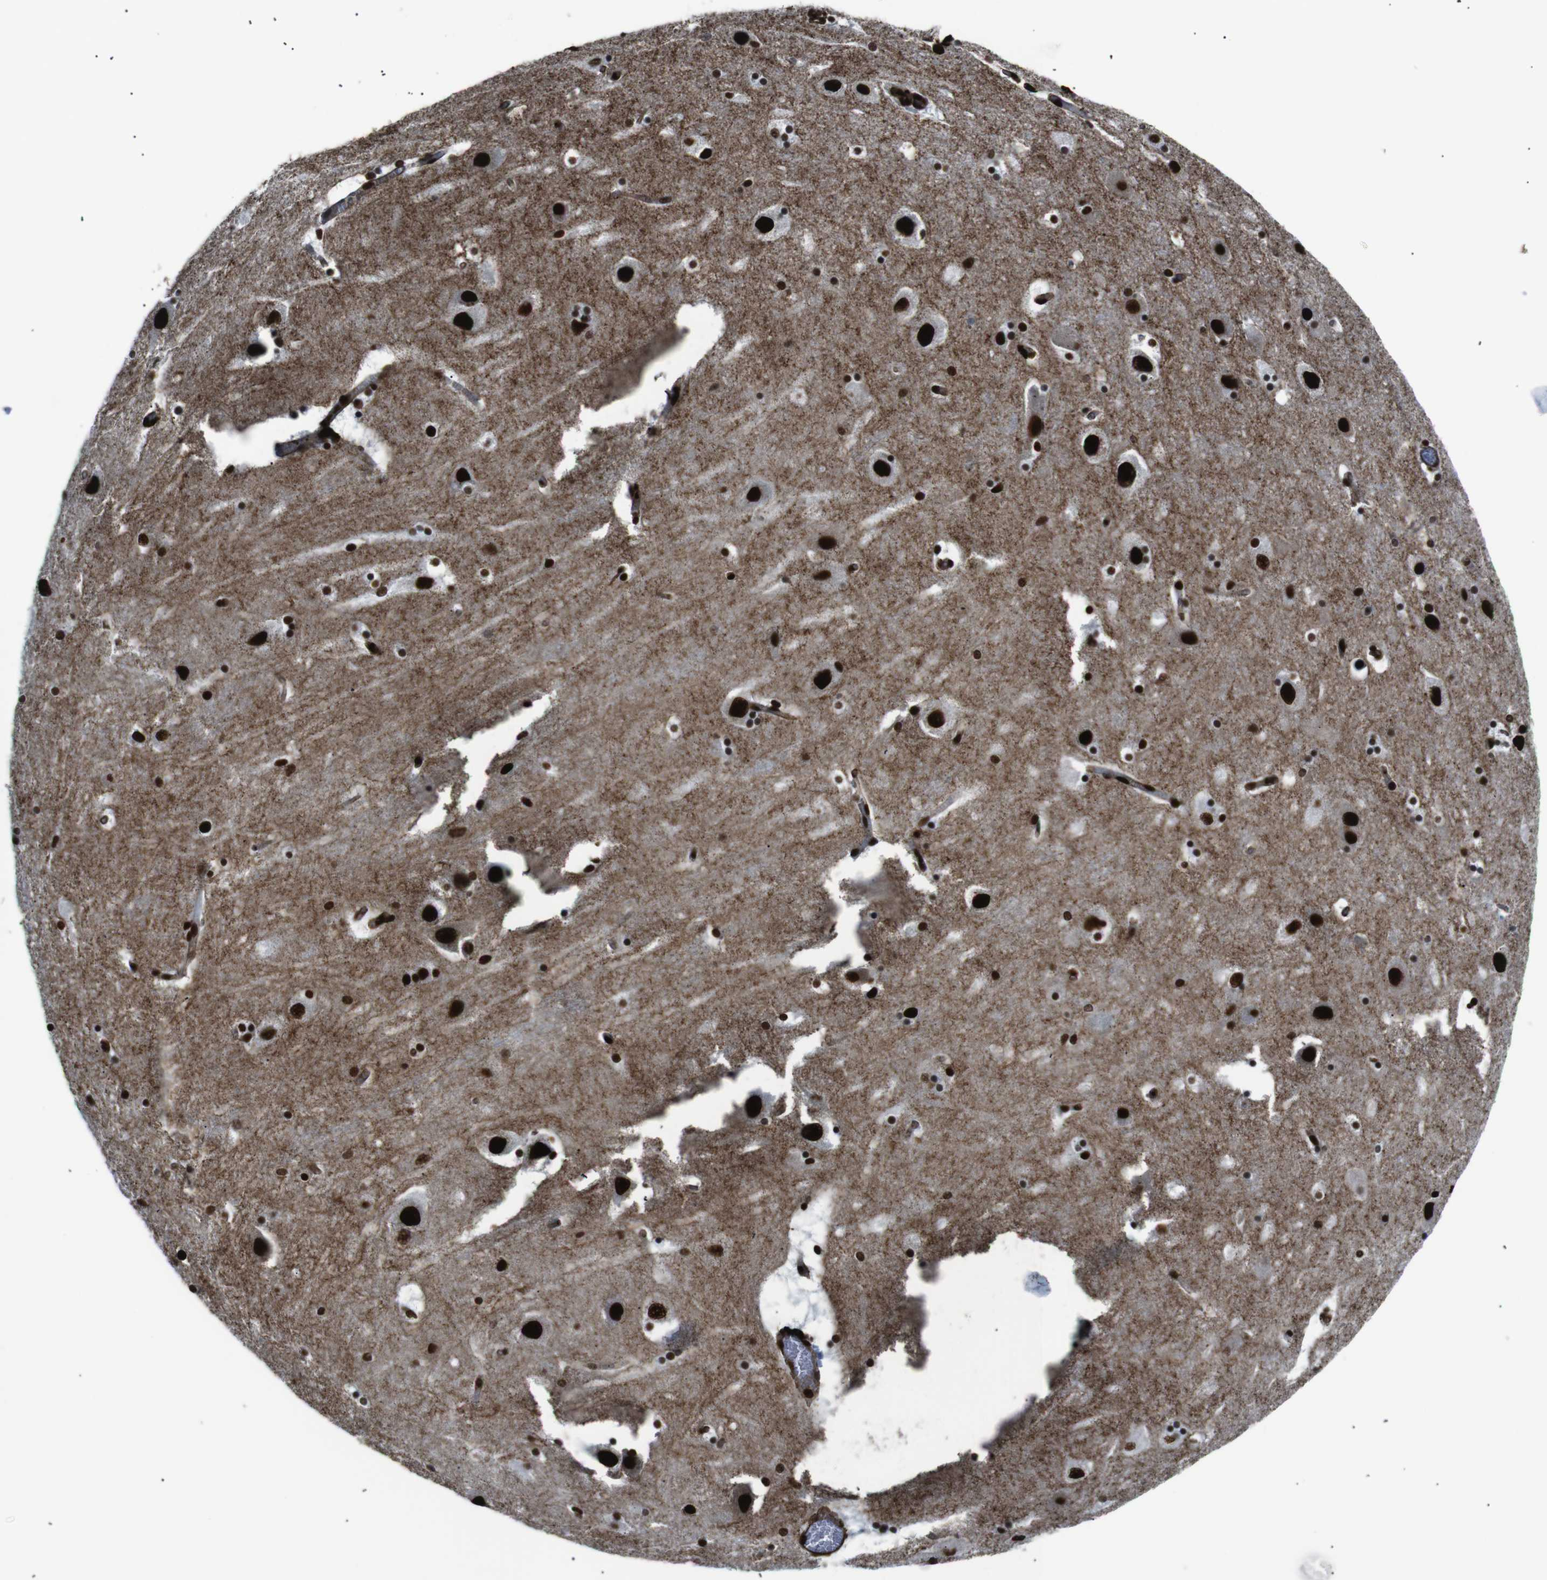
{"staining": {"intensity": "strong", "quantity": ">75%", "location": "nuclear"}, "tissue": "hippocampus", "cell_type": "Glial cells", "image_type": "normal", "snomed": [{"axis": "morphology", "description": "Normal tissue, NOS"}, {"axis": "topography", "description": "Hippocampus"}], "caption": "A high-resolution photomicrograph shows immunohistochemistry staining of benign hippocampus, which shows strong nuclear expression in approximately >75% of glial cells. (brown staining indicates protein expression, while blue staining denotes nuclei).", "gene": "HNRNPU", "patient": {"sex": "male", "age": 45}}